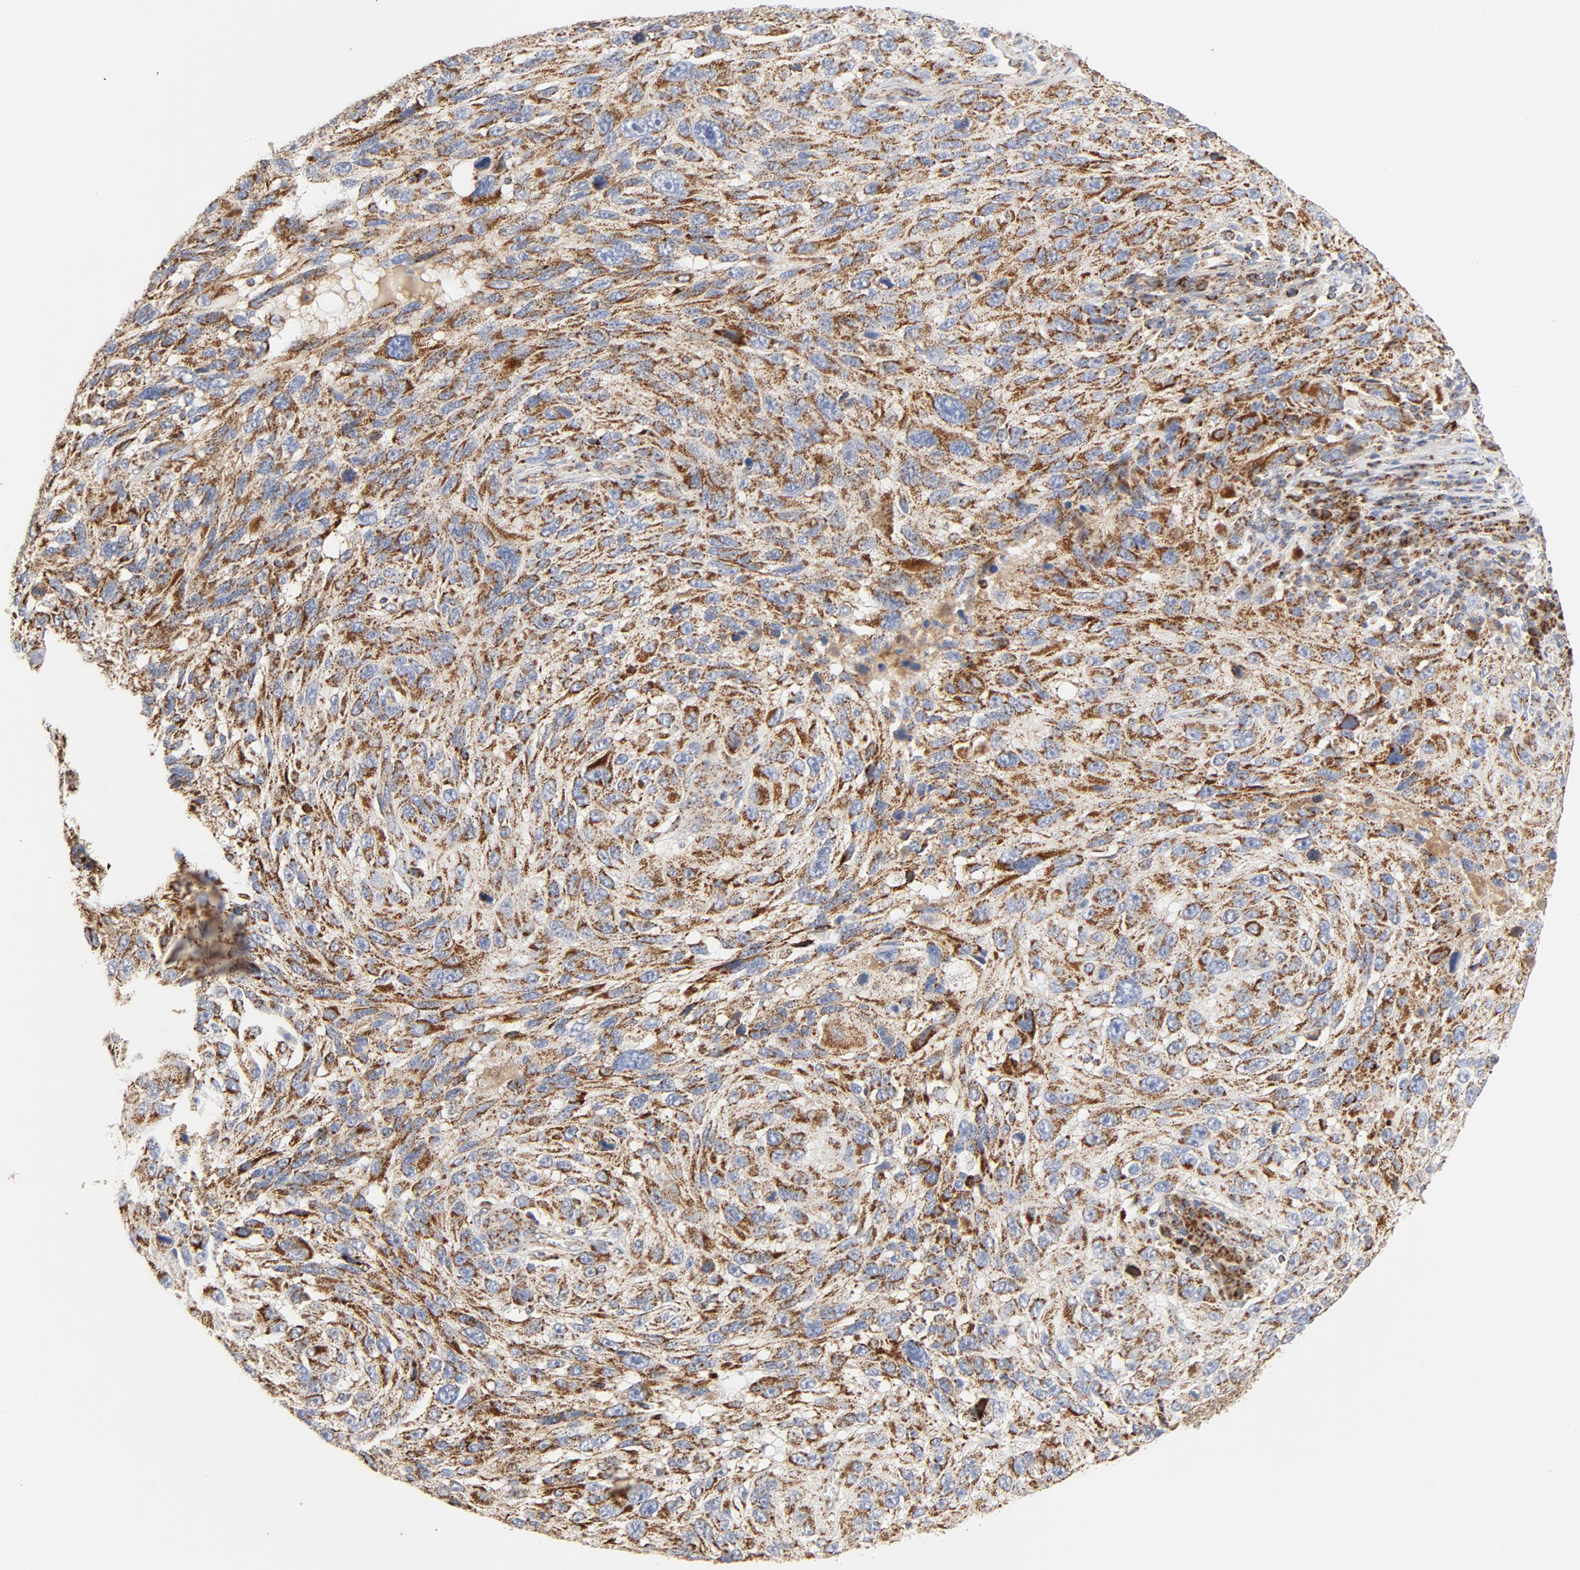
{"staining": {"intensity": "strong", "quantity": ">75%", "location": "cytoplasmic/membranous"}, "tissue": "melanoma", "cell_type": "Tumor cells", "image_type": "cancer", "snomed": [{"axis": "morphology", "description": "Malignant melanoma, NOS"}, {"axis": "topography", "description": "Skin"}], "caption": "This micrograph demonstrates melanoma stained with IHC to label a protein in brown. The cytoplasmic/membranous of tumor cells show strong positivity for the protein. Nuclei are counter-stained blue.", "gene": "PCNX4", "patient": {"sex": "male", "age": 53}}